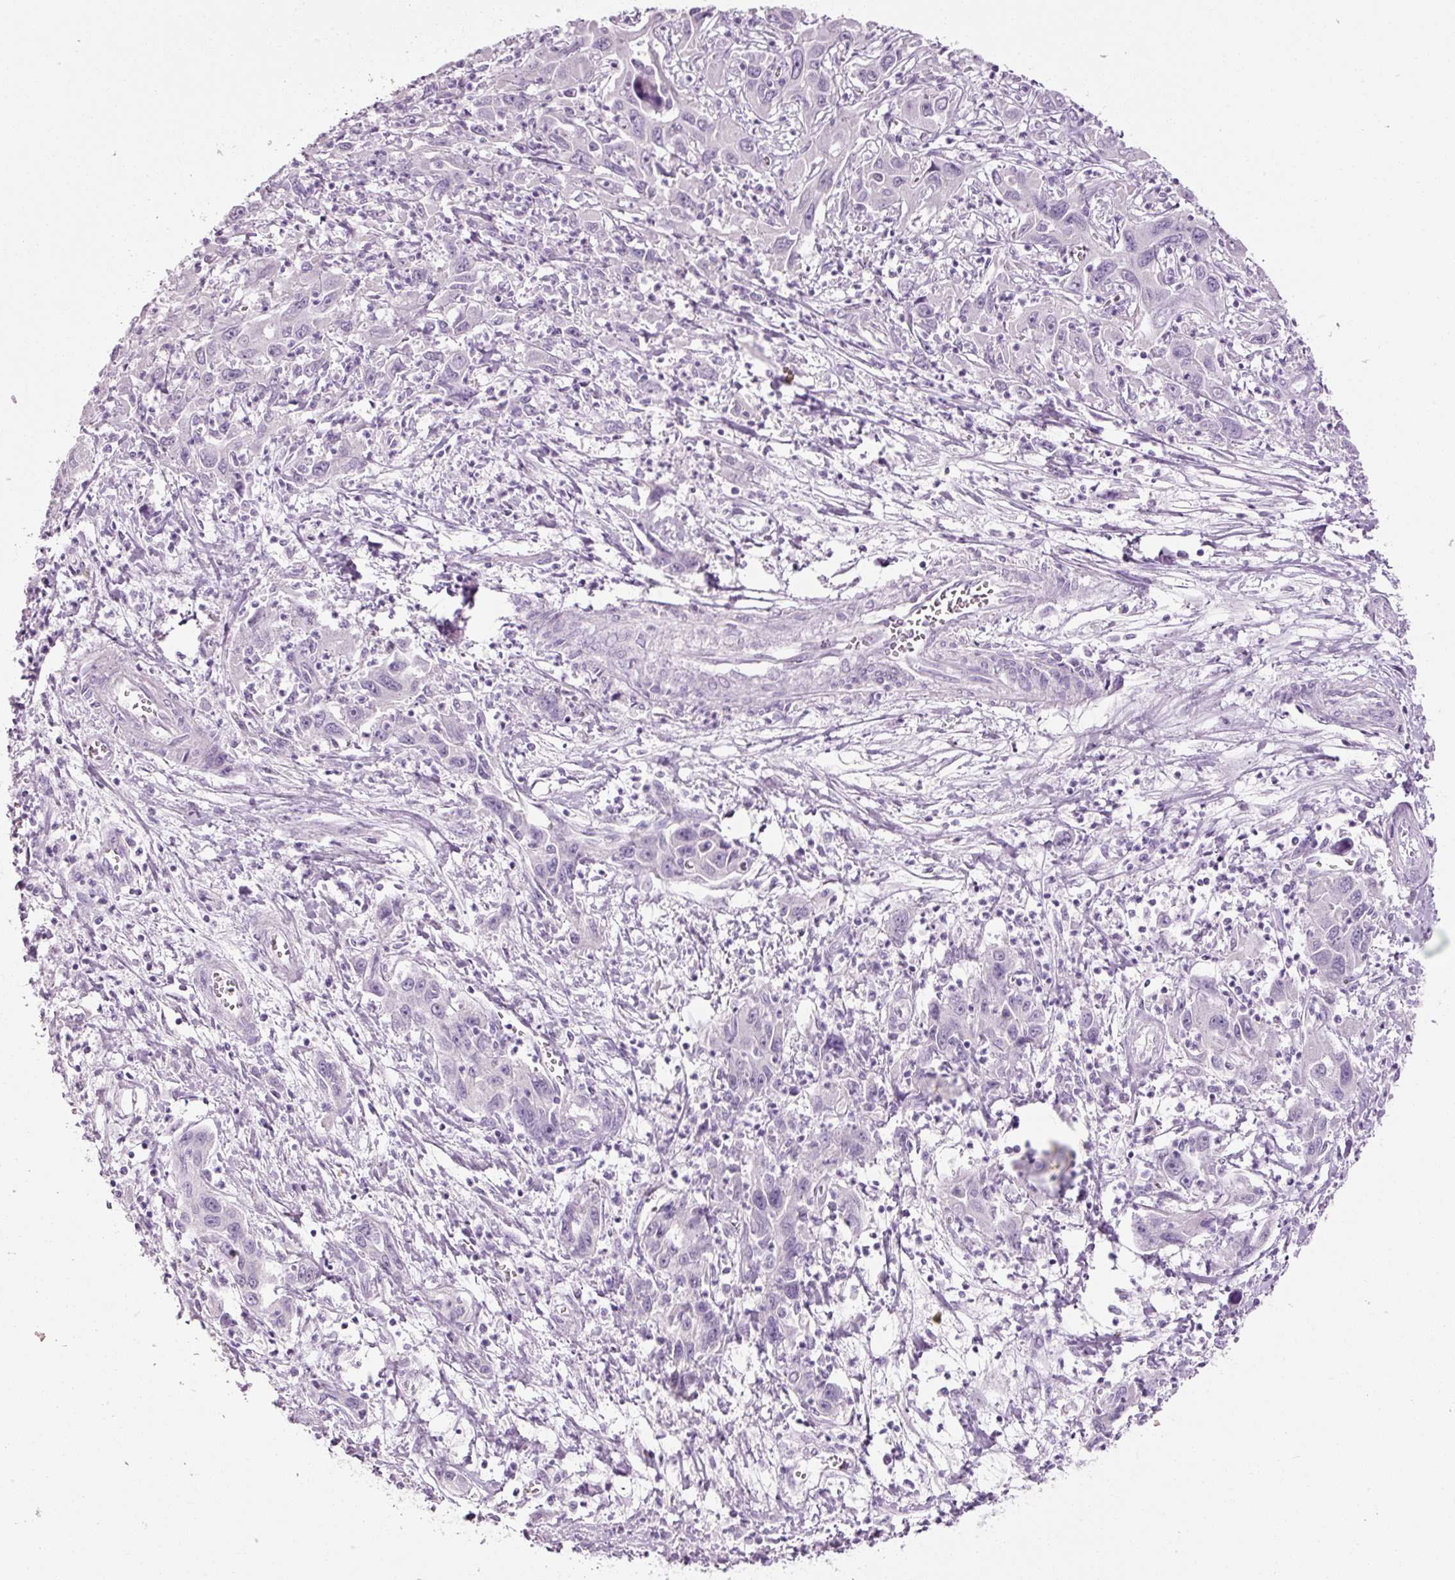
{"staining": {"intensity": "negative", "quantity": "none", "location": "none"}, "tissue": "liver cancer", "cell_type": "Tumor cells", "image_type": "cancer", "snomed": [{"axis": "morphology", "description": "Carcinoma, Hepatocellular, NOS"}, {"axis": "topography", "description": "Liver"}], "caption": "Immunohistochemistry (IHC) of hepatocellular carcinoma (liver) demonstrates no positivity in tumor cells.", "gene": "ANKRD20A1", "patient": {"sex": "male", "age": 63}}